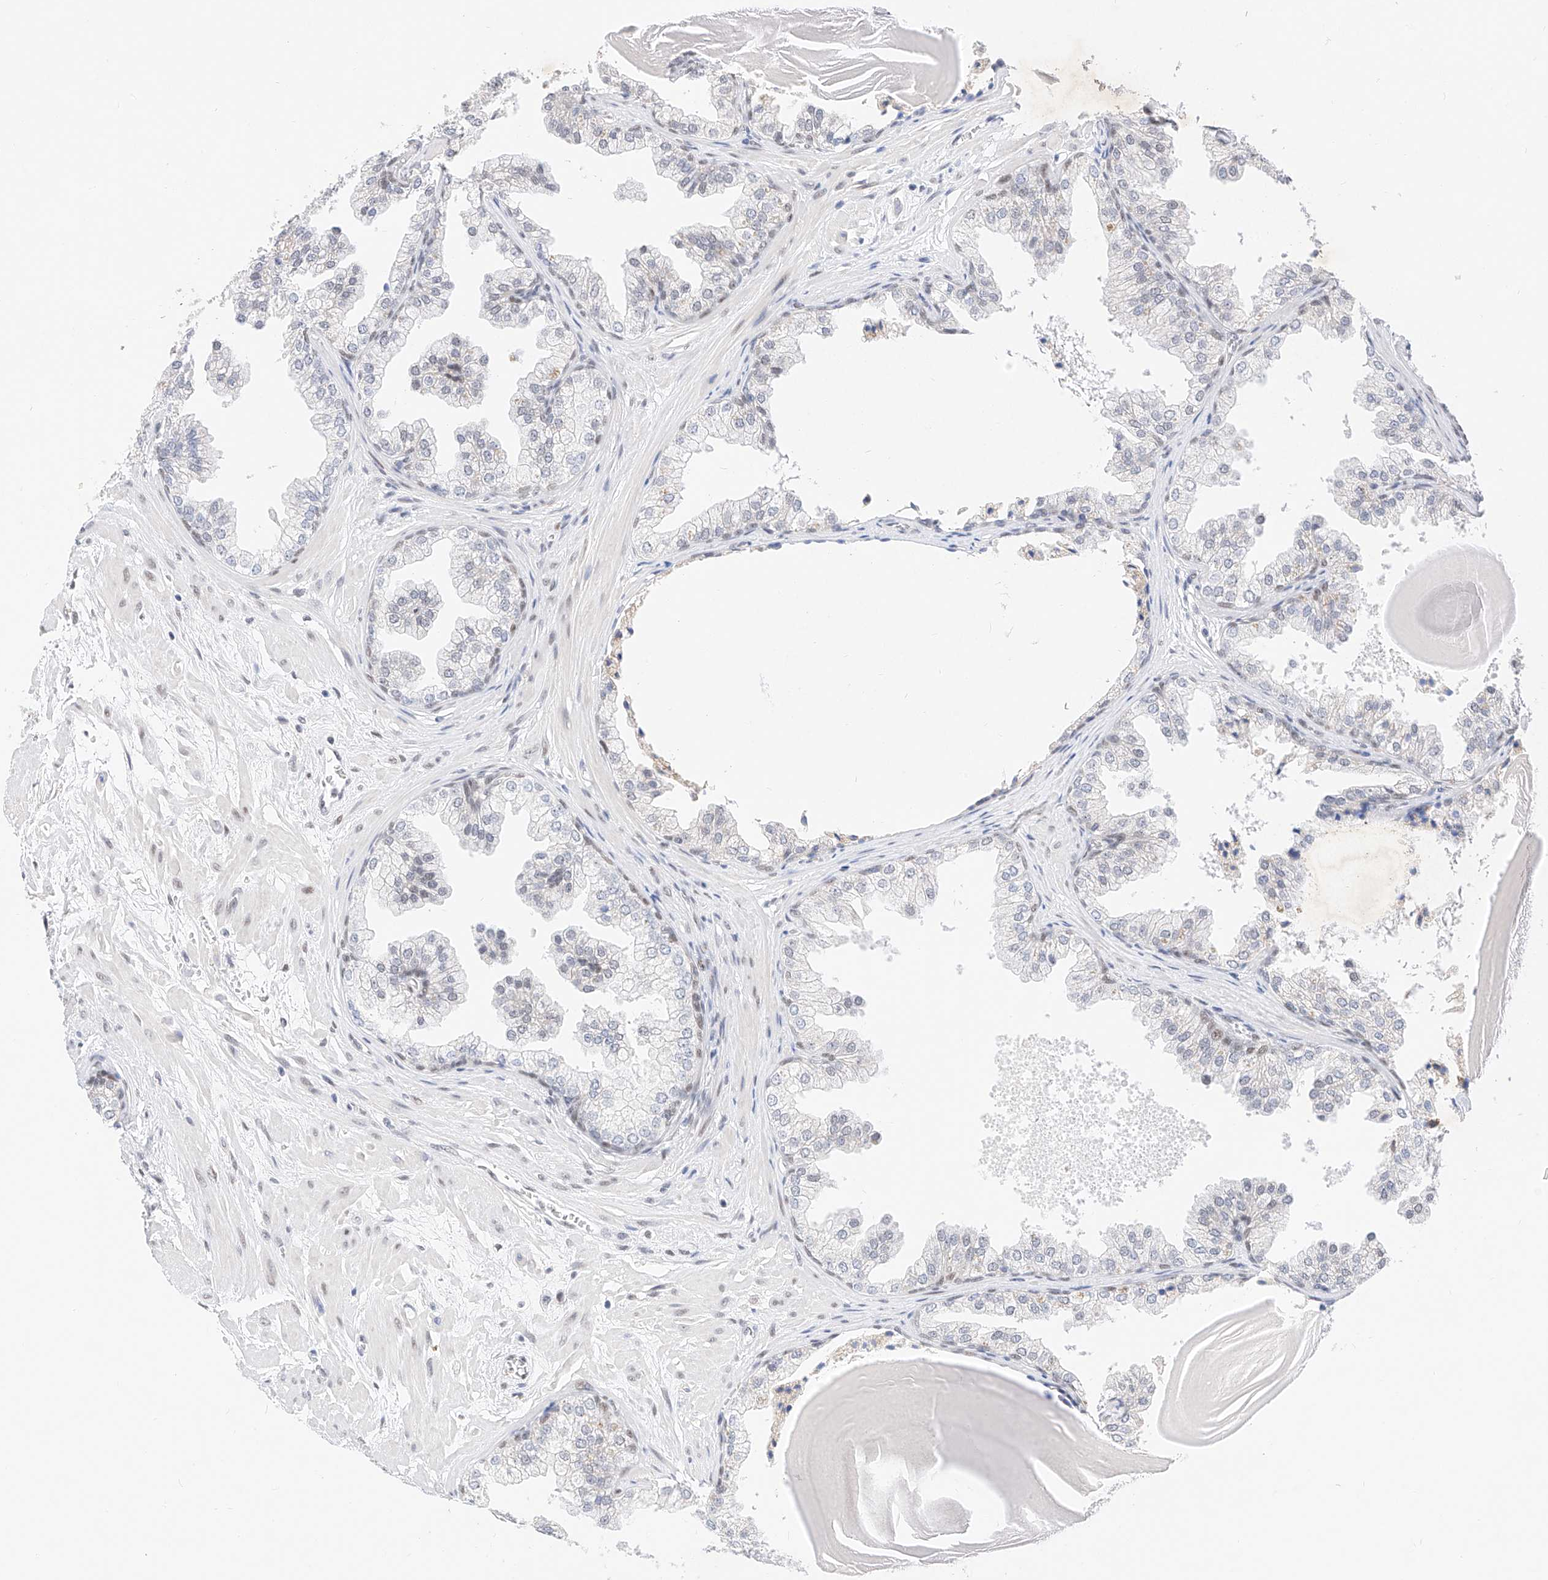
{"staining": {"intensity": "weak", "quantity": "25%-75%", "location": "nuclear"}, "tissue": "prostate", "cell_type": "Glandular cells", "image_type": "normal", "snomed": [{"axis": "morphology", "description": "Normal tissue, NOS"}, {"axis": "topography", "description": "Prostate"}], "caption": "Weak nuclear protein expression is present in about 25%-75% of glandular cells in prostate.", "gene": "KCNJ1", "patient": {"sex": "male", "age": 48}}